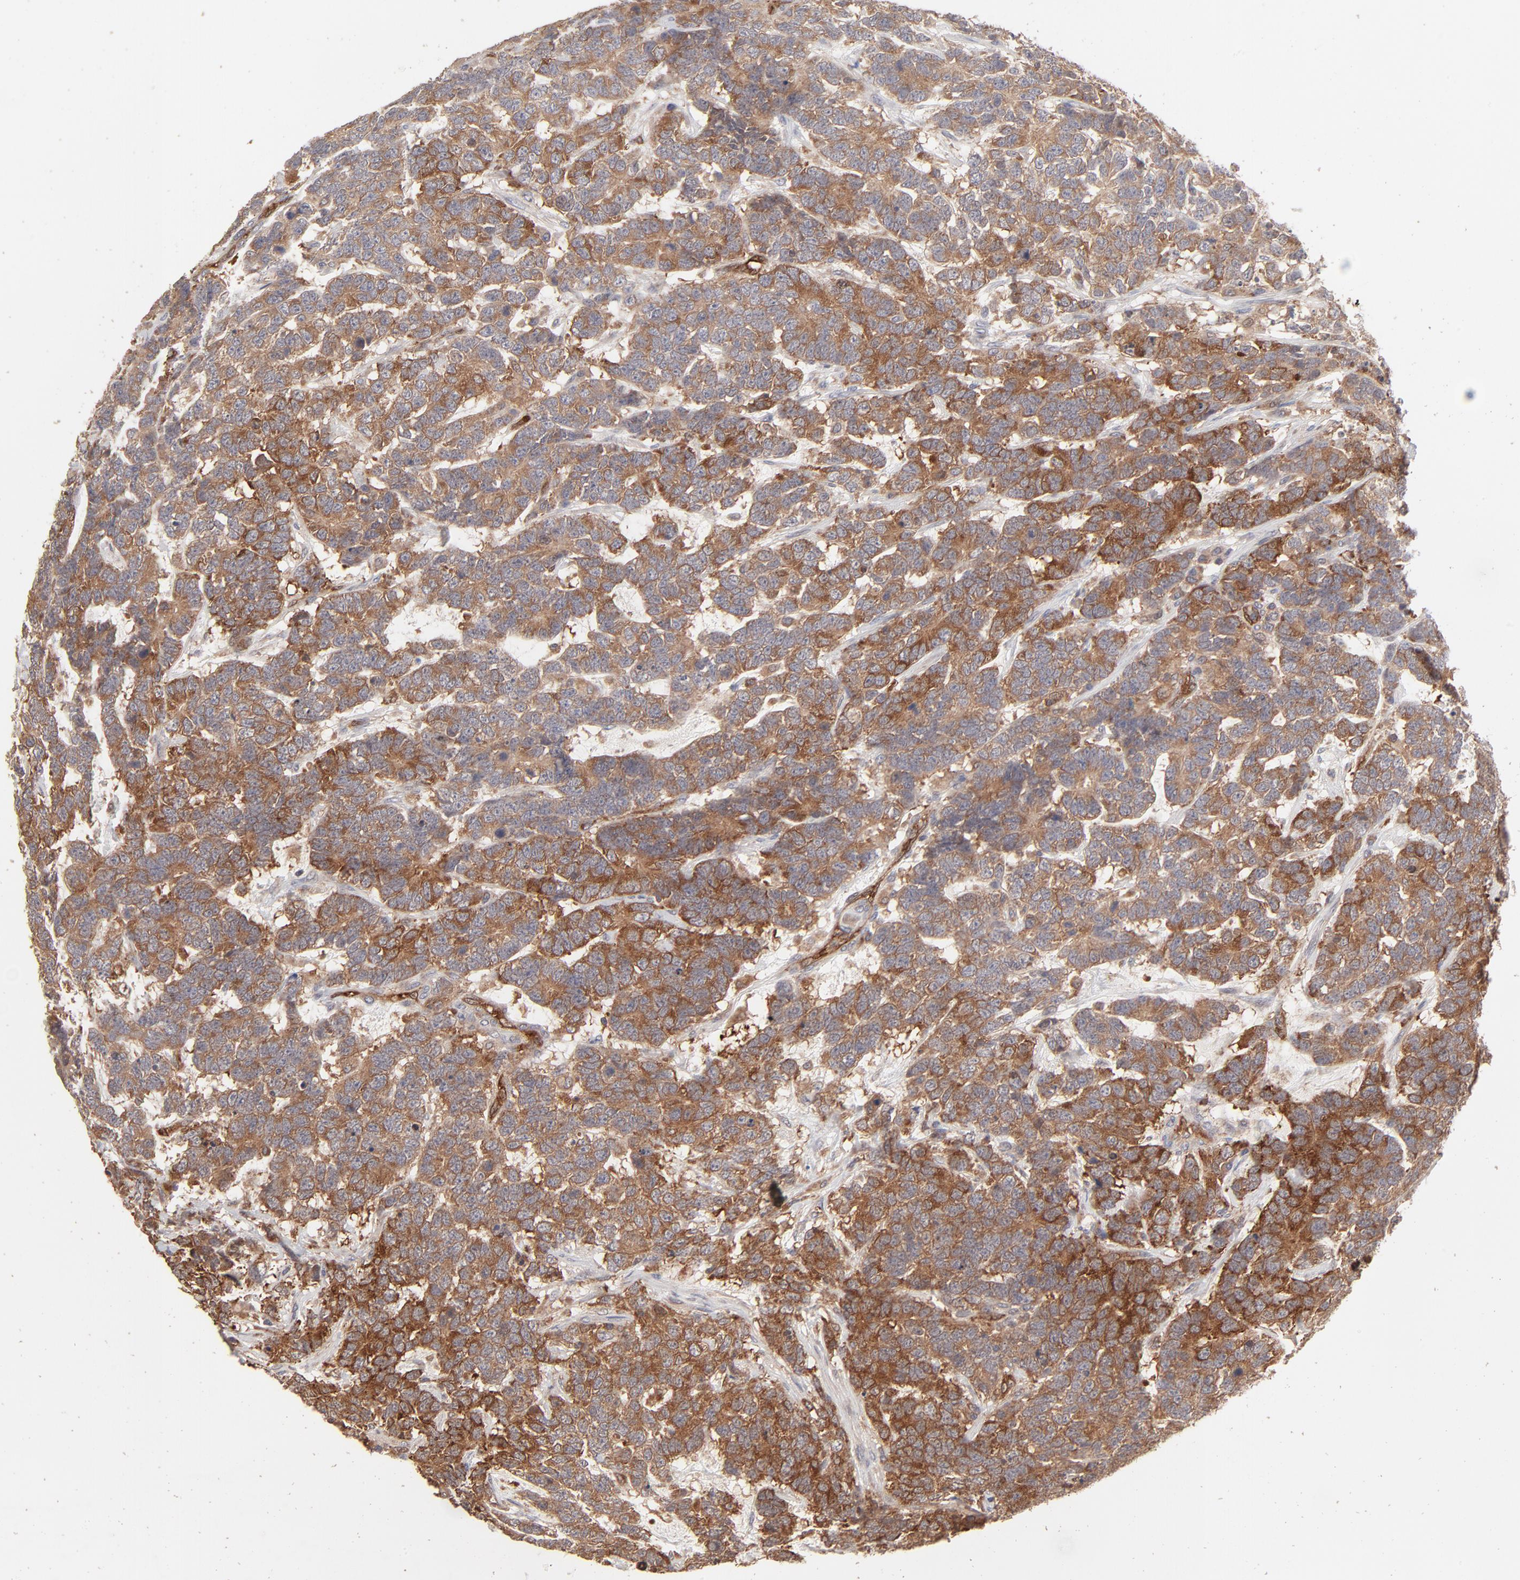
{"staining": {"intensity": "strong", "quantity": ">75%", "location": "cytoplasmic/membranous"}, "tissue": "testis cancer", "cell_type": "Tumor cells", "image_type": "cancer", "snomed": [{"axis": "morphology", "description": "Carcinoma, Embryonal, NOS"}, {"axis": "topography", "description": "Testis"}], "caption": "Immunohistochemistry (IHC) micrograph of testis cancer (embryonal carcinoma) stained for a protein (brown), which displays high levels of strong cytoplasmic/membranous expression in about >75% of tumor cells.", "gene": "IVNS1ABP", "patient": {"sex": "male", "age": 26}}